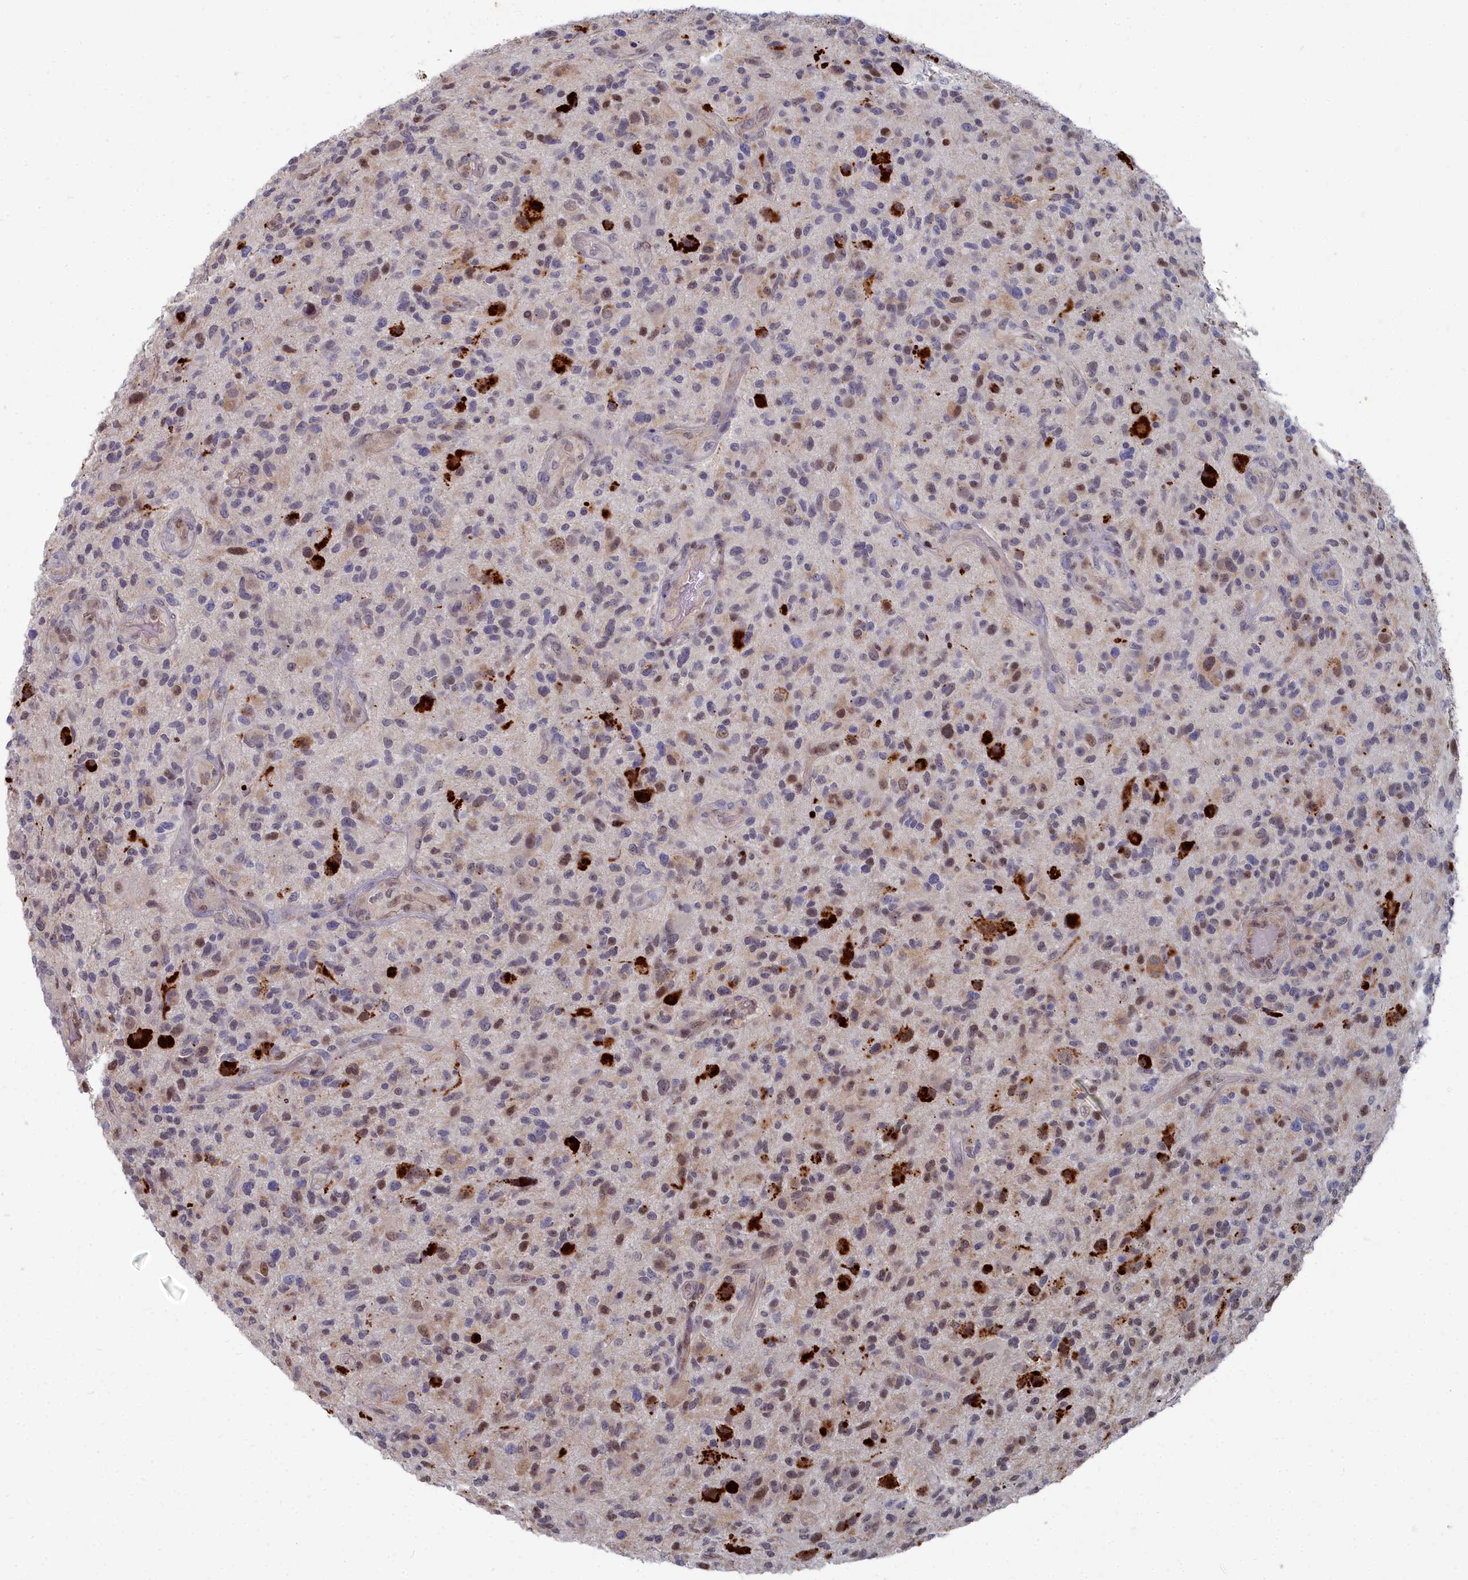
{"staining": {"intensity": "weak", "quantity": "<25%", "location": "nuclear"}, "tissue": "glioma", "cell_type": "Tumor cells", "image_type": "cancer", "snomed": [{"axis": "morphology", "description": "Glioma, malignant, High grade"}, {"axis": "topography", "description": "Brain"}], "caption": "Immunohistochemical staining of human malignant glioma (high-grade) exhibits no significant positivity in tumor cells.", "gene": "RPS27A", "patient": {"sex": "male", "age": 47}}